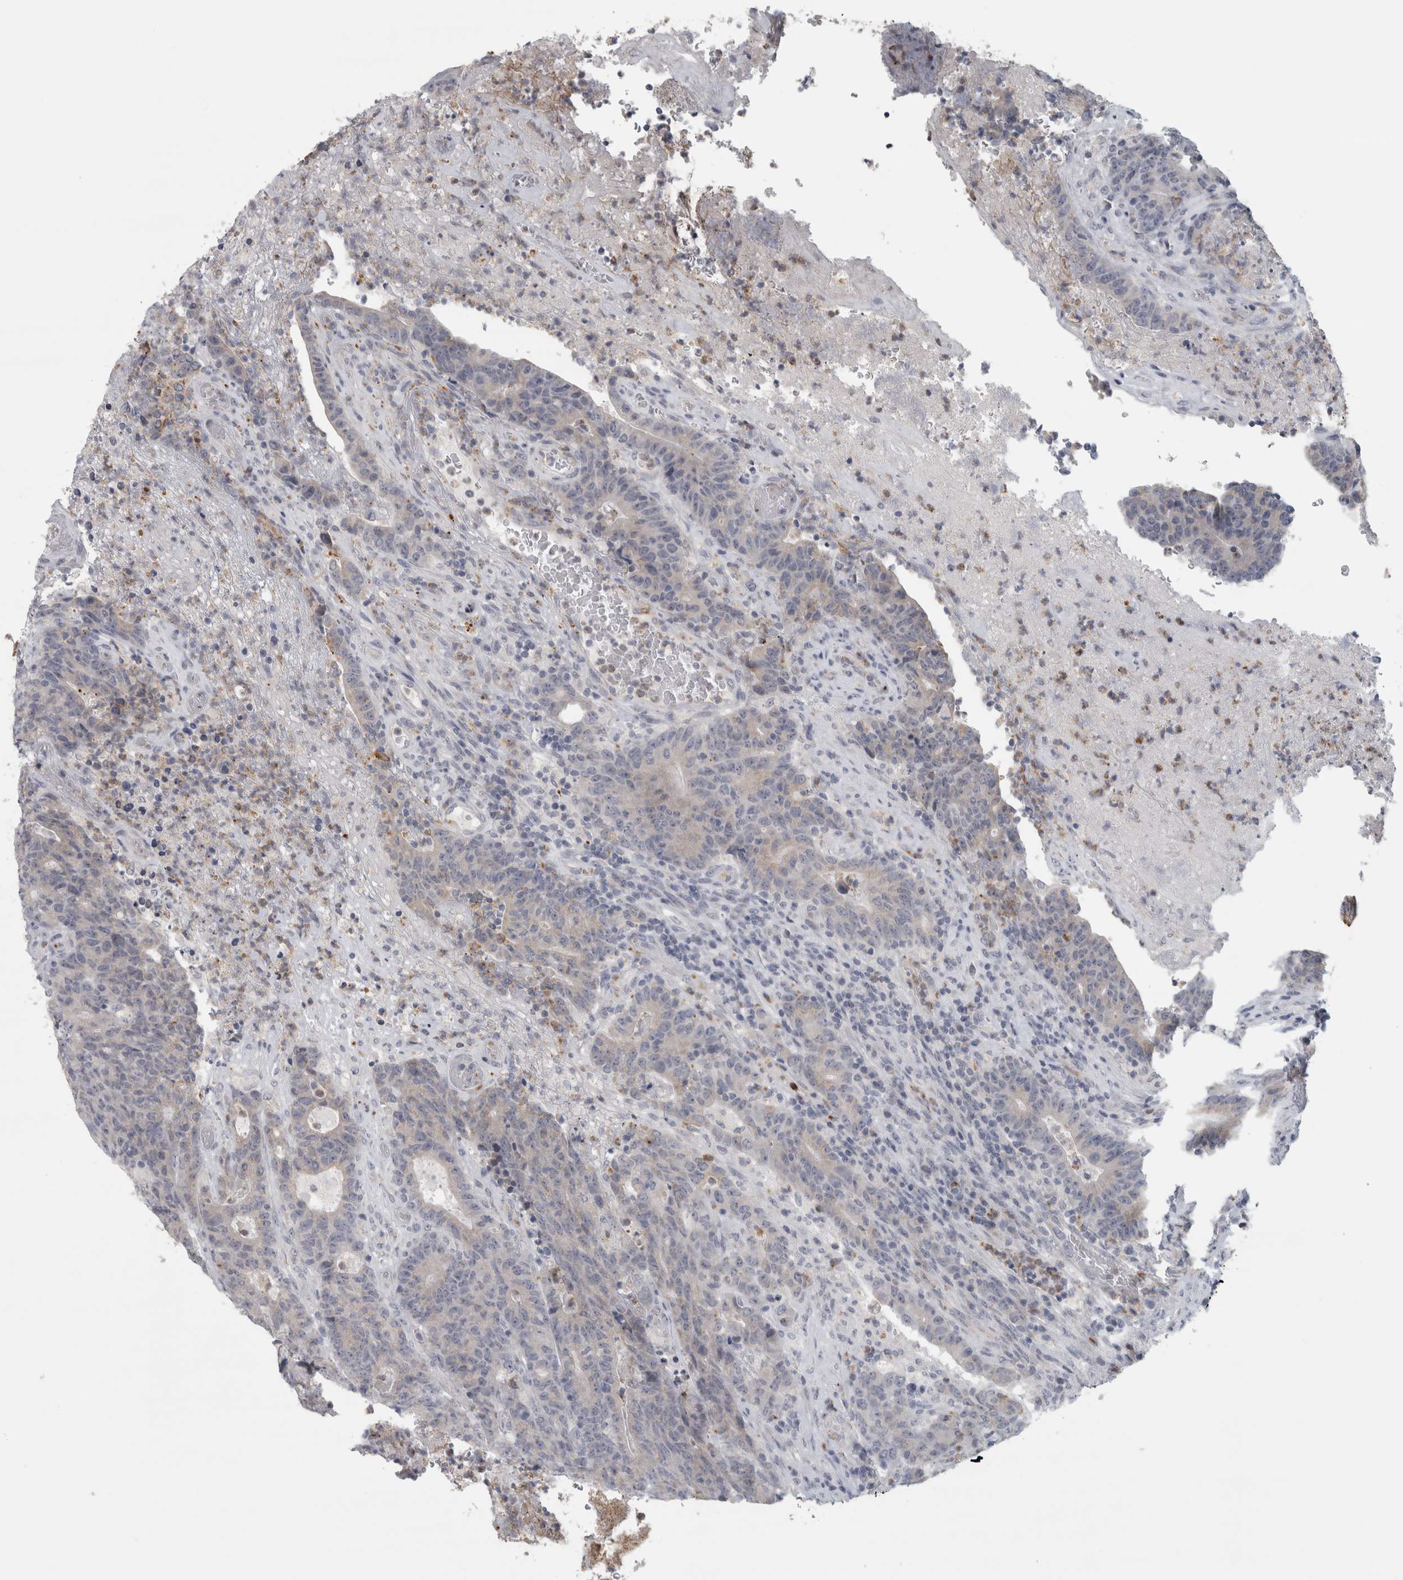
{"staining": {"intensity": "negative", "quantity": "none", "location": "none"}, "tissue": "colorectal cancer", "cell_type": "Tumor cells", "image_type": "cancer", "snomed": [{"axis": "morphology", "description": "Normal tissue, NOS"}, {"axis": "morphology", "description": "Adenocarcinoma, NOS"}, {"axis": "topography", "description": "Colon"}], "caption": "This micrograph is of colorectal adenocarcinoma stained with immunohistochemistry (IHC) to label a protein in brown with the nuclei are counter-stained blue. There is no staining in tumor cells.", "gene": "PTPRN2", "patient": {"sex": "female", "age": 75}}